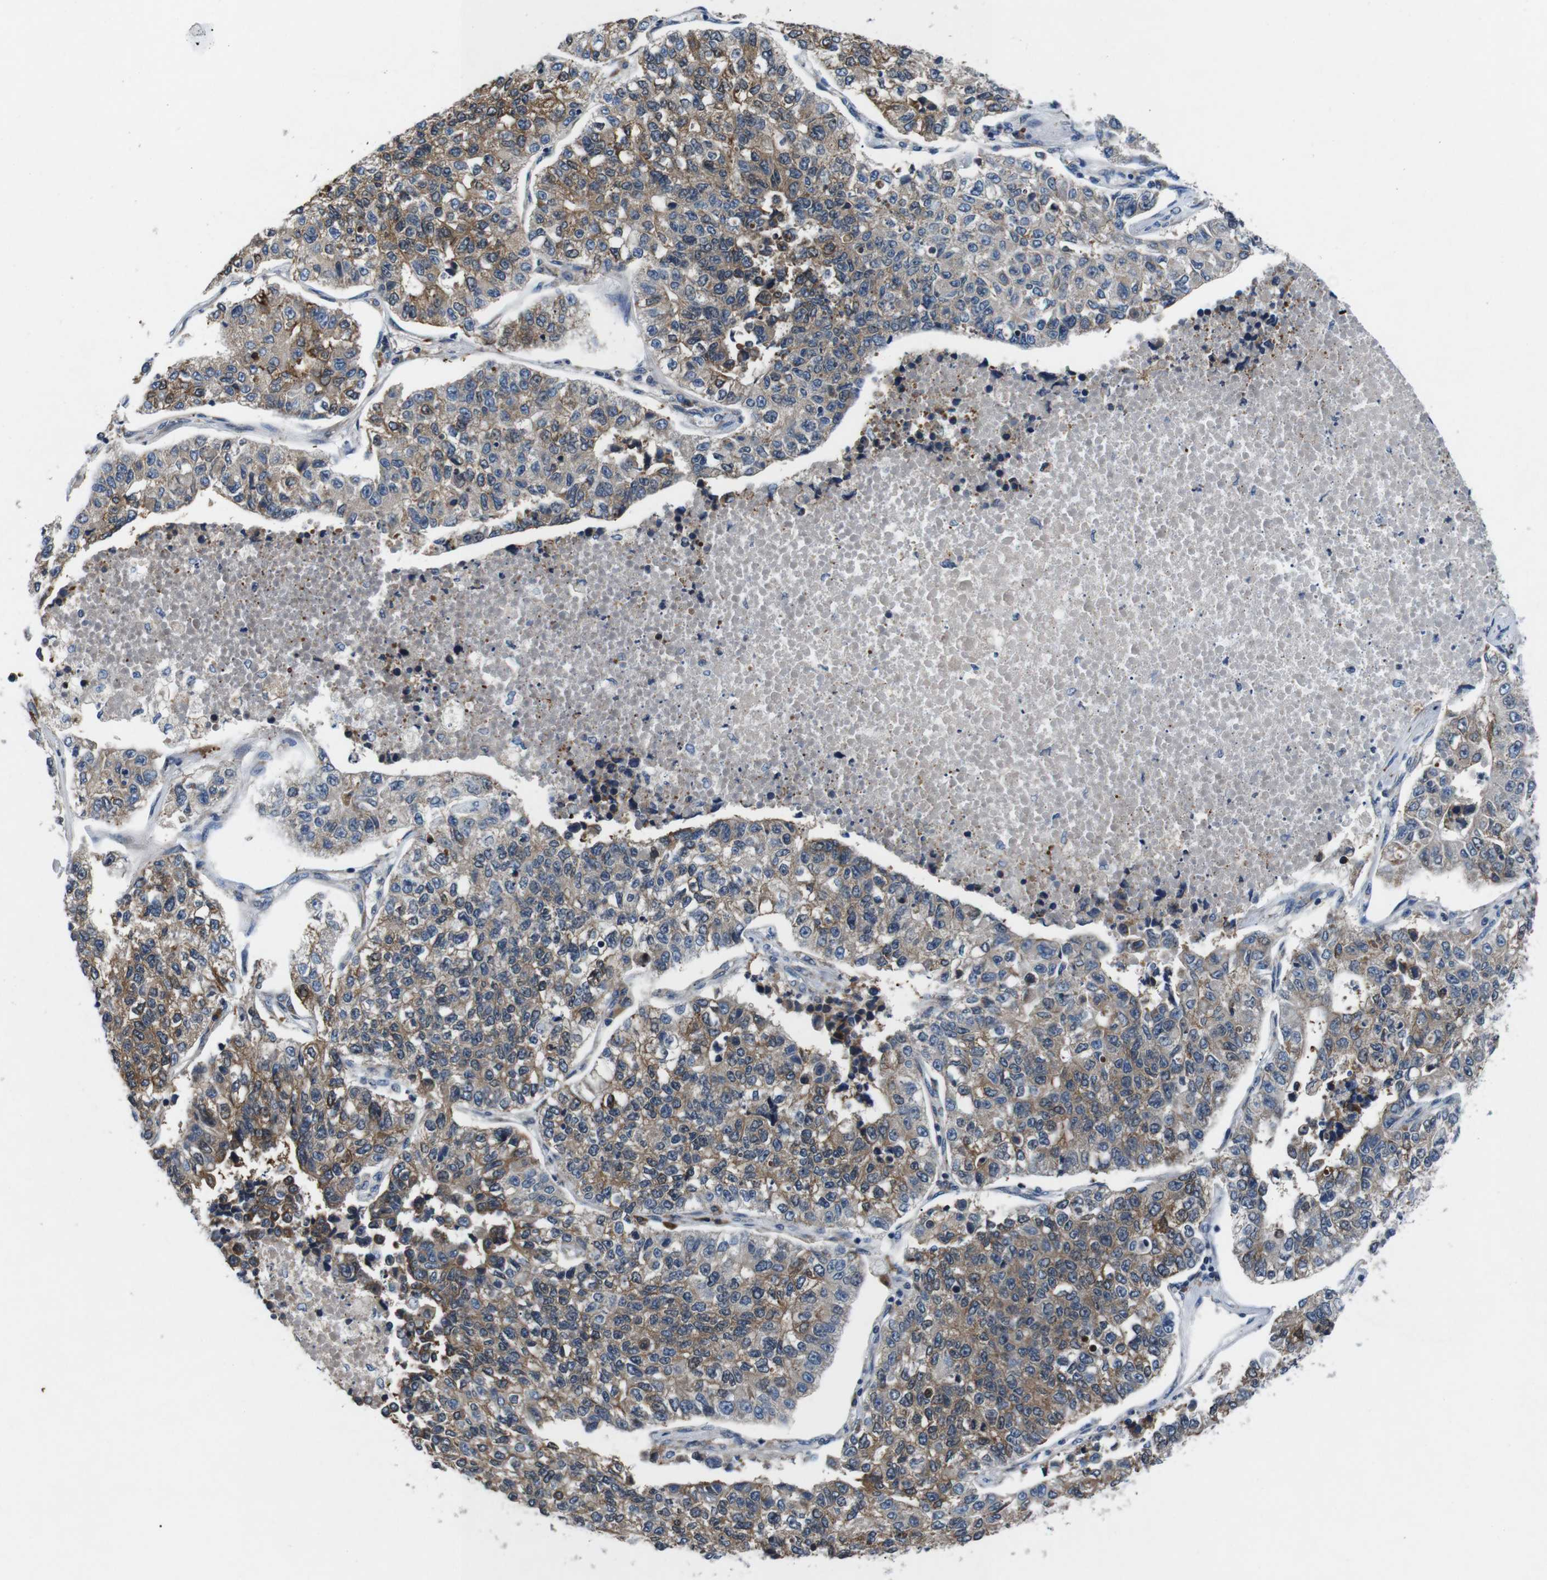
{"staining": {"intensity": "moderate", "quantity": ">75%", "location": "cytoplasmic/membranous"}, "tissue": "lung cancer", "cell_type": "Tumor cells", "image_type": "cancer", "snomed": [{"axis": "morphology", "description": "Adenocarcinoma, NOS"}, {"axis": "topography", "description": "Lung"}], "caption": "An immunohistochemistry micrograph of tumor tissue is shown. Protein staining in brown highlights moderate cytoplasmic/membranous positivity in lung cancer within tumor cells.", "gene": "JAK1", "patient": {"sex": "male", "age": 49}}